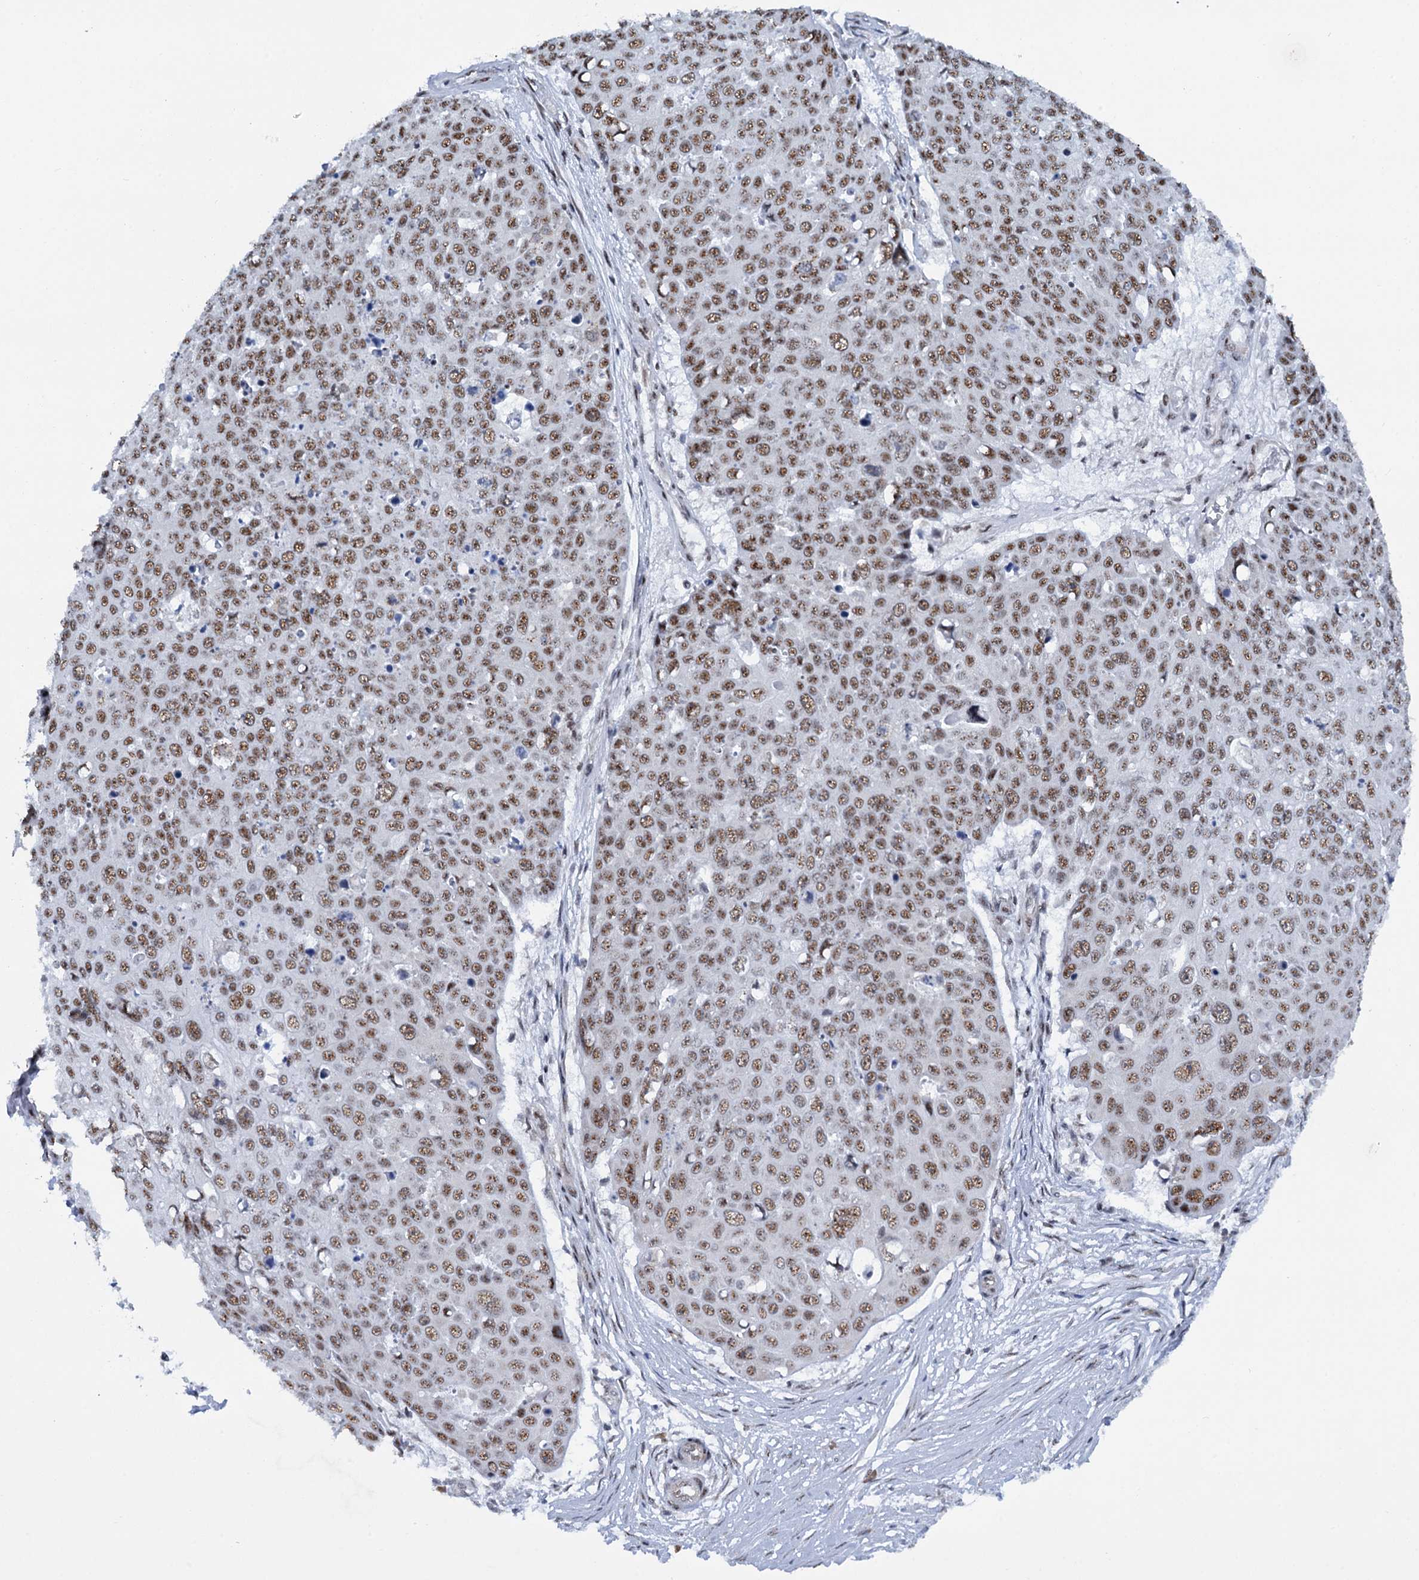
{"staining": {"intensity": "moderate", "quantity": ">75%", "location": "nuclear"}, "tissue": "skin cancer", "cell_type": "Tumor cells", "image_type": "cancer", "snomed": [{"axis": "morphology", "description": "Squamous cell carcinoma, NOS"}, {"axis": "topography", "description": "Skin"}], "caption": "Immunohistochemistry (IHC) (DAB) staining of skin cancer (squamous cell carcinoma) exhibits moderate nuclear protein positivity in approximately >75% of tumor cells.", "gene": "SREK1", "patient": {"sex": "male", "age": 71}}